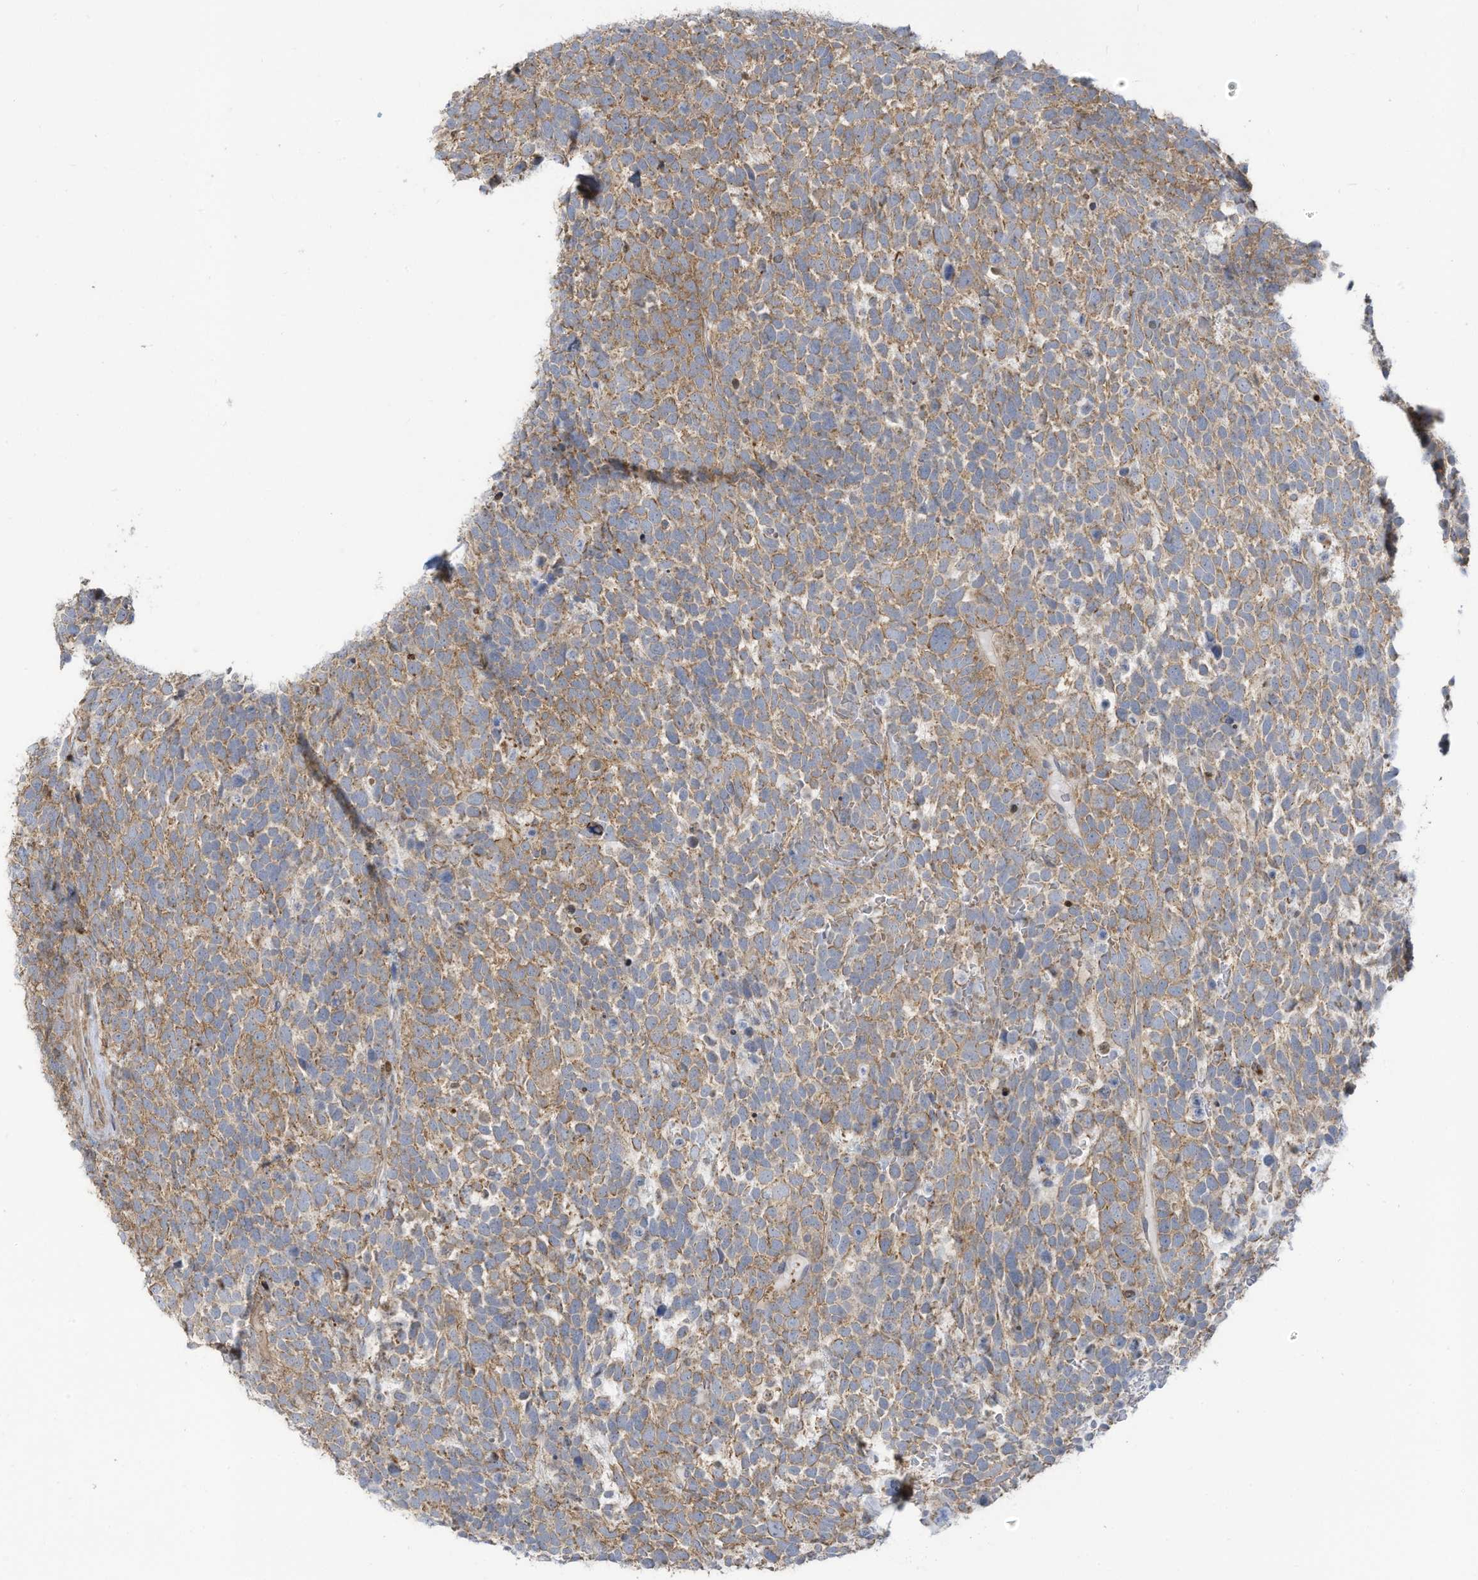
{"staining": {"intensity": "moderate", "quantity": ">75%", "location": "cytoplasmic/membranous"}, "tissue": "urothelial cancer", "cell_type": "Tumor cells", "image_type": "cancer", "snomed": [{"axis": "morphology", "description": "Urothelial carcinoma, High grade"}, {"axis": "topography", "description": "Urinary bladder"}], "caption": "Tumor cells demonstrate moderate cytoplasmic/membranous staining in approximately >75% of cells in urothelial cancer. (DAB (3,3'-diaminobenzidine) = brown stain, brightfield microscopy at high magnification).", "gene": "GTPBP2", "patient": {"sex": "female", "age": 82}}